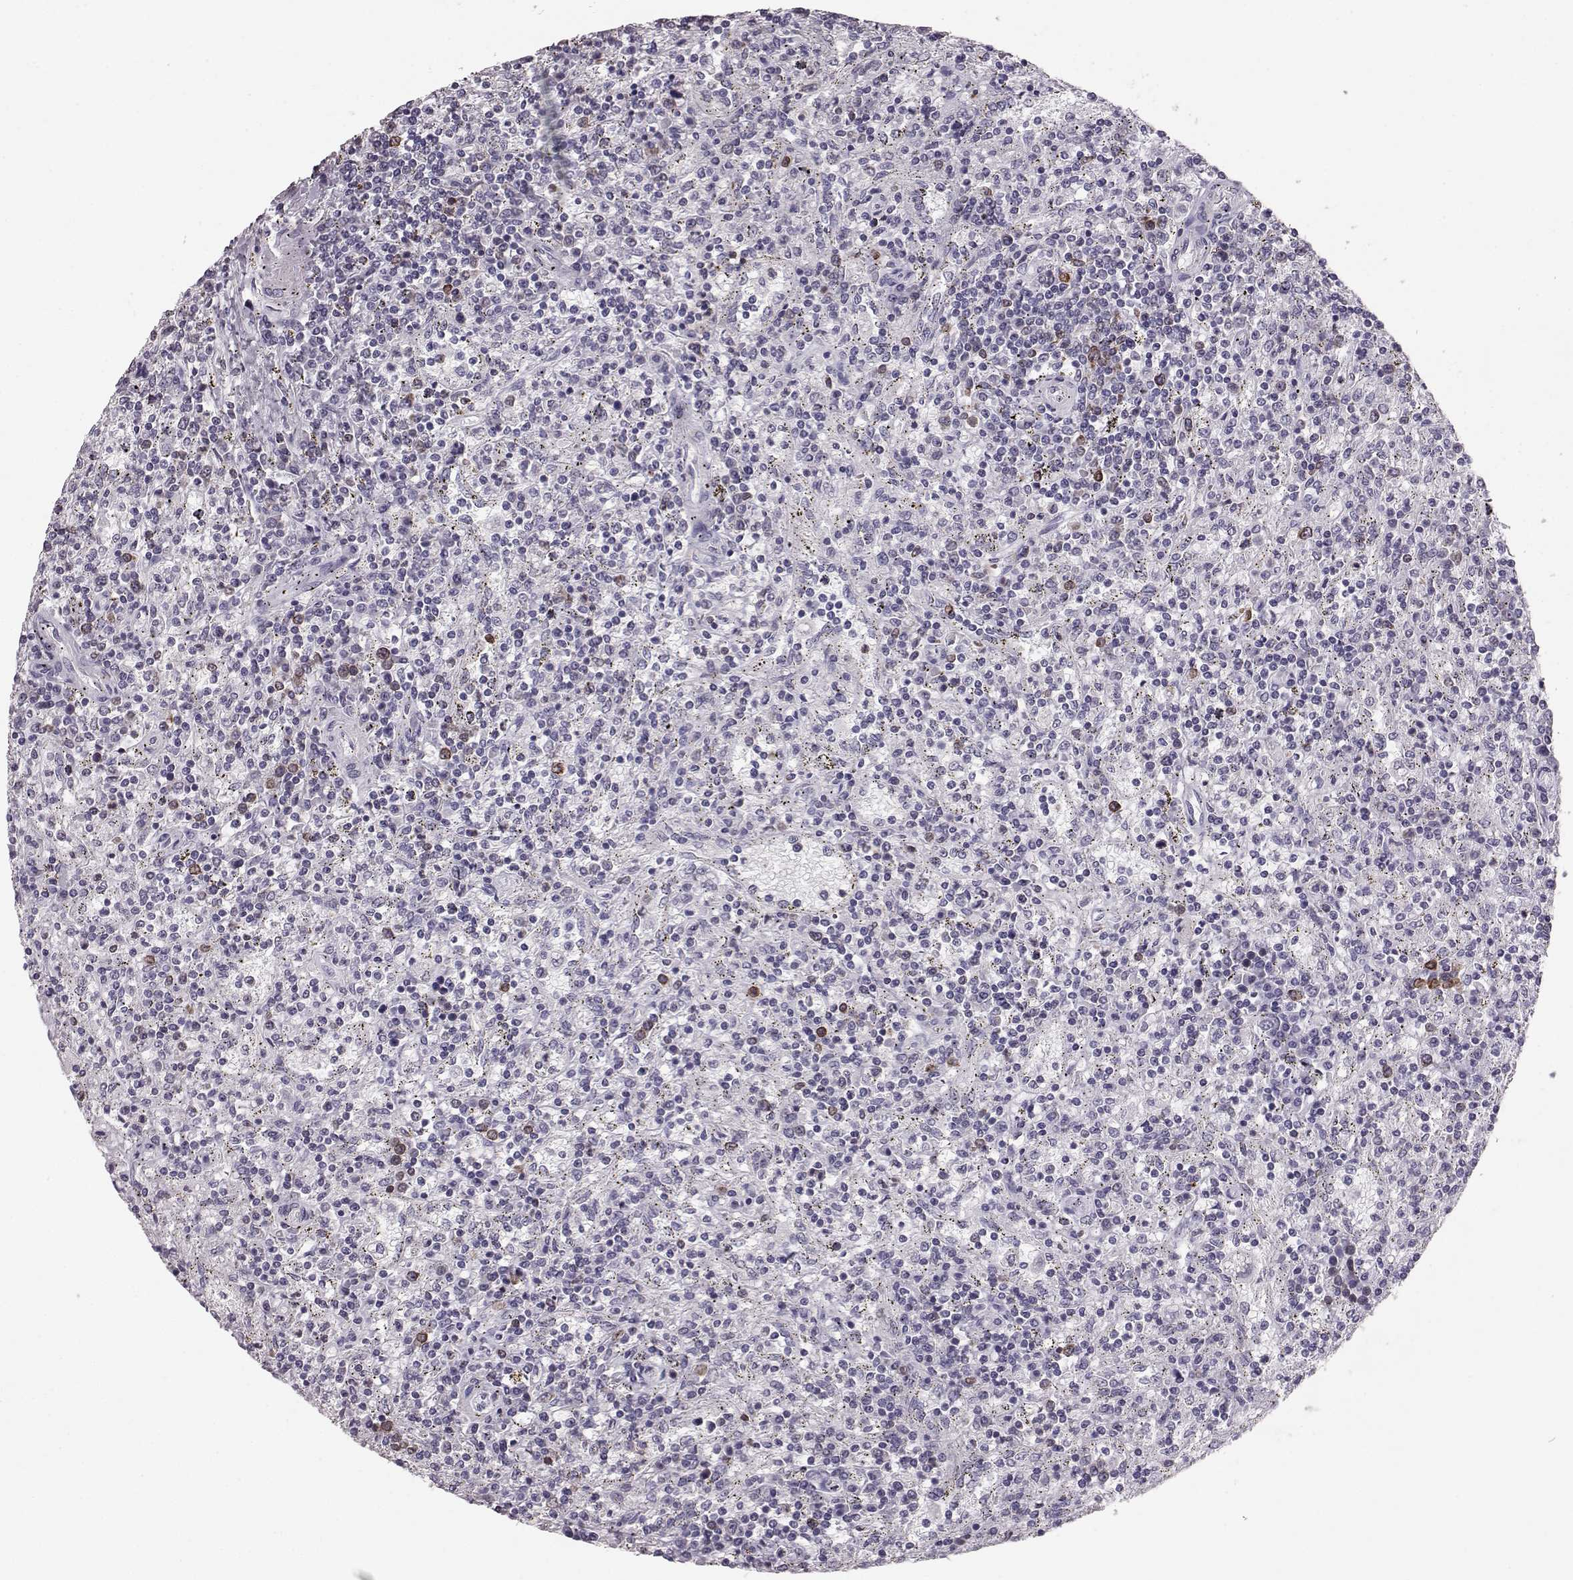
{"staining": {"intensity": "negative", "quantity": "none", "location": "none"}, "tissue": "lymphoma", "cell_type": "Tumor cells", "image_type": "cancer", "snomed": [{"axis": "morphology", "description": "Malignant lymphoma, non-Hodgkin's type, Low grade"}, {"axis": "topography", "description": "Spleen"}], "caption": "This image is of lymphoma stained with immunohistochemistry to label a protein in brown with the nuclei are counter-stained blue. There is no positivity in tumor cells.", "gene": "ELOVL5", "patient": {"sex": "male", "age": 62}}